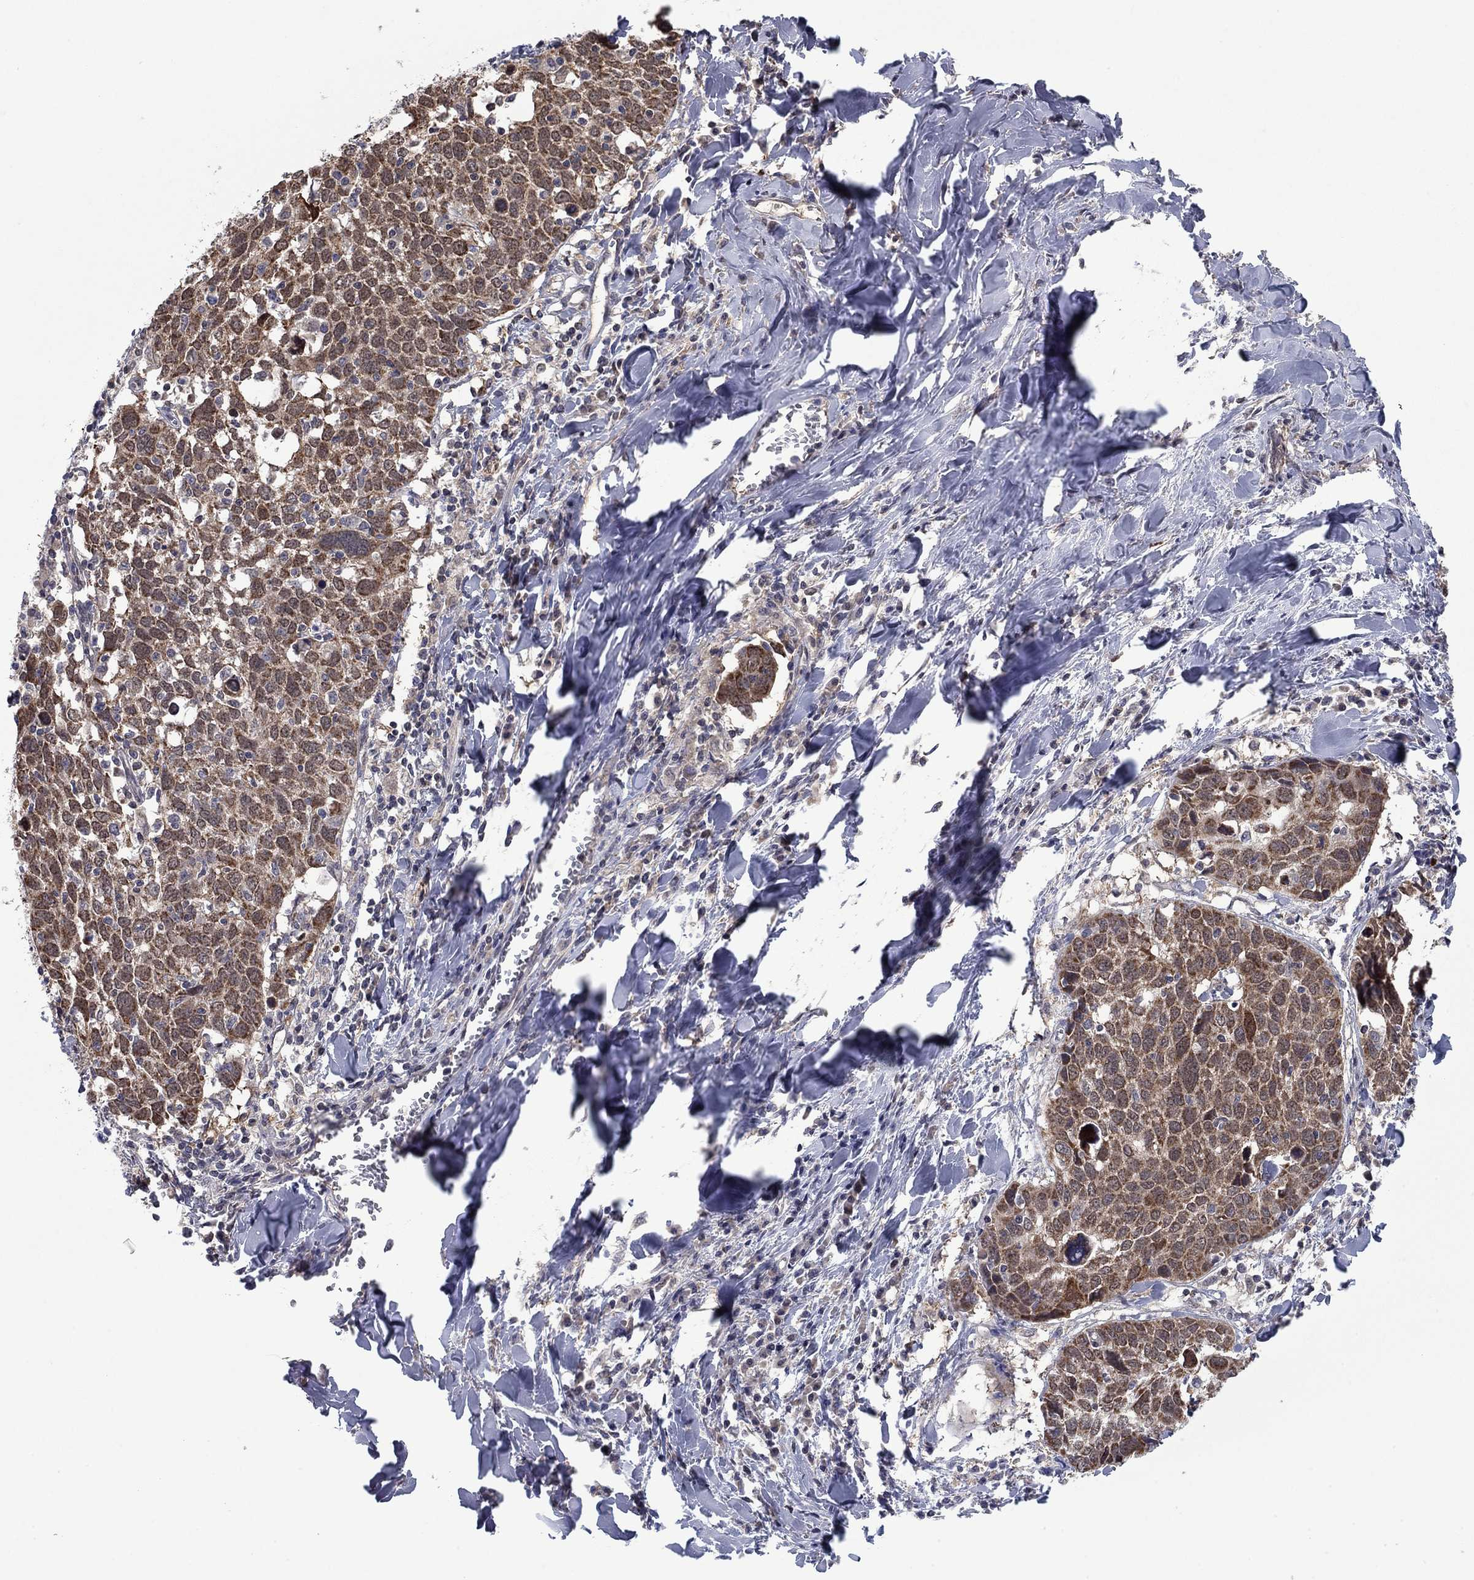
{"staining": {"intensity": "moderate", "quantity": ">75%", "location": "cytoplasmic/membranous,nuclear"}, "tissue": "lung cancer", "cell_type": "Tumor cells", "image_type": "cancer", "snomed": [{"axis": "morphology", "description": "Squamous cell carcinoma, NOS"}, {"axis": "topography", "description": "Lung"}], "caption": "Lung squamous cell carcinoma stained for a protein (brown) displays moderate cytoplasmic/membranous and nuclear positive expression in approximately >75% of tumor cells.", "gene": "GRHPR", "patient": {"sex": "male", "age": 57}}